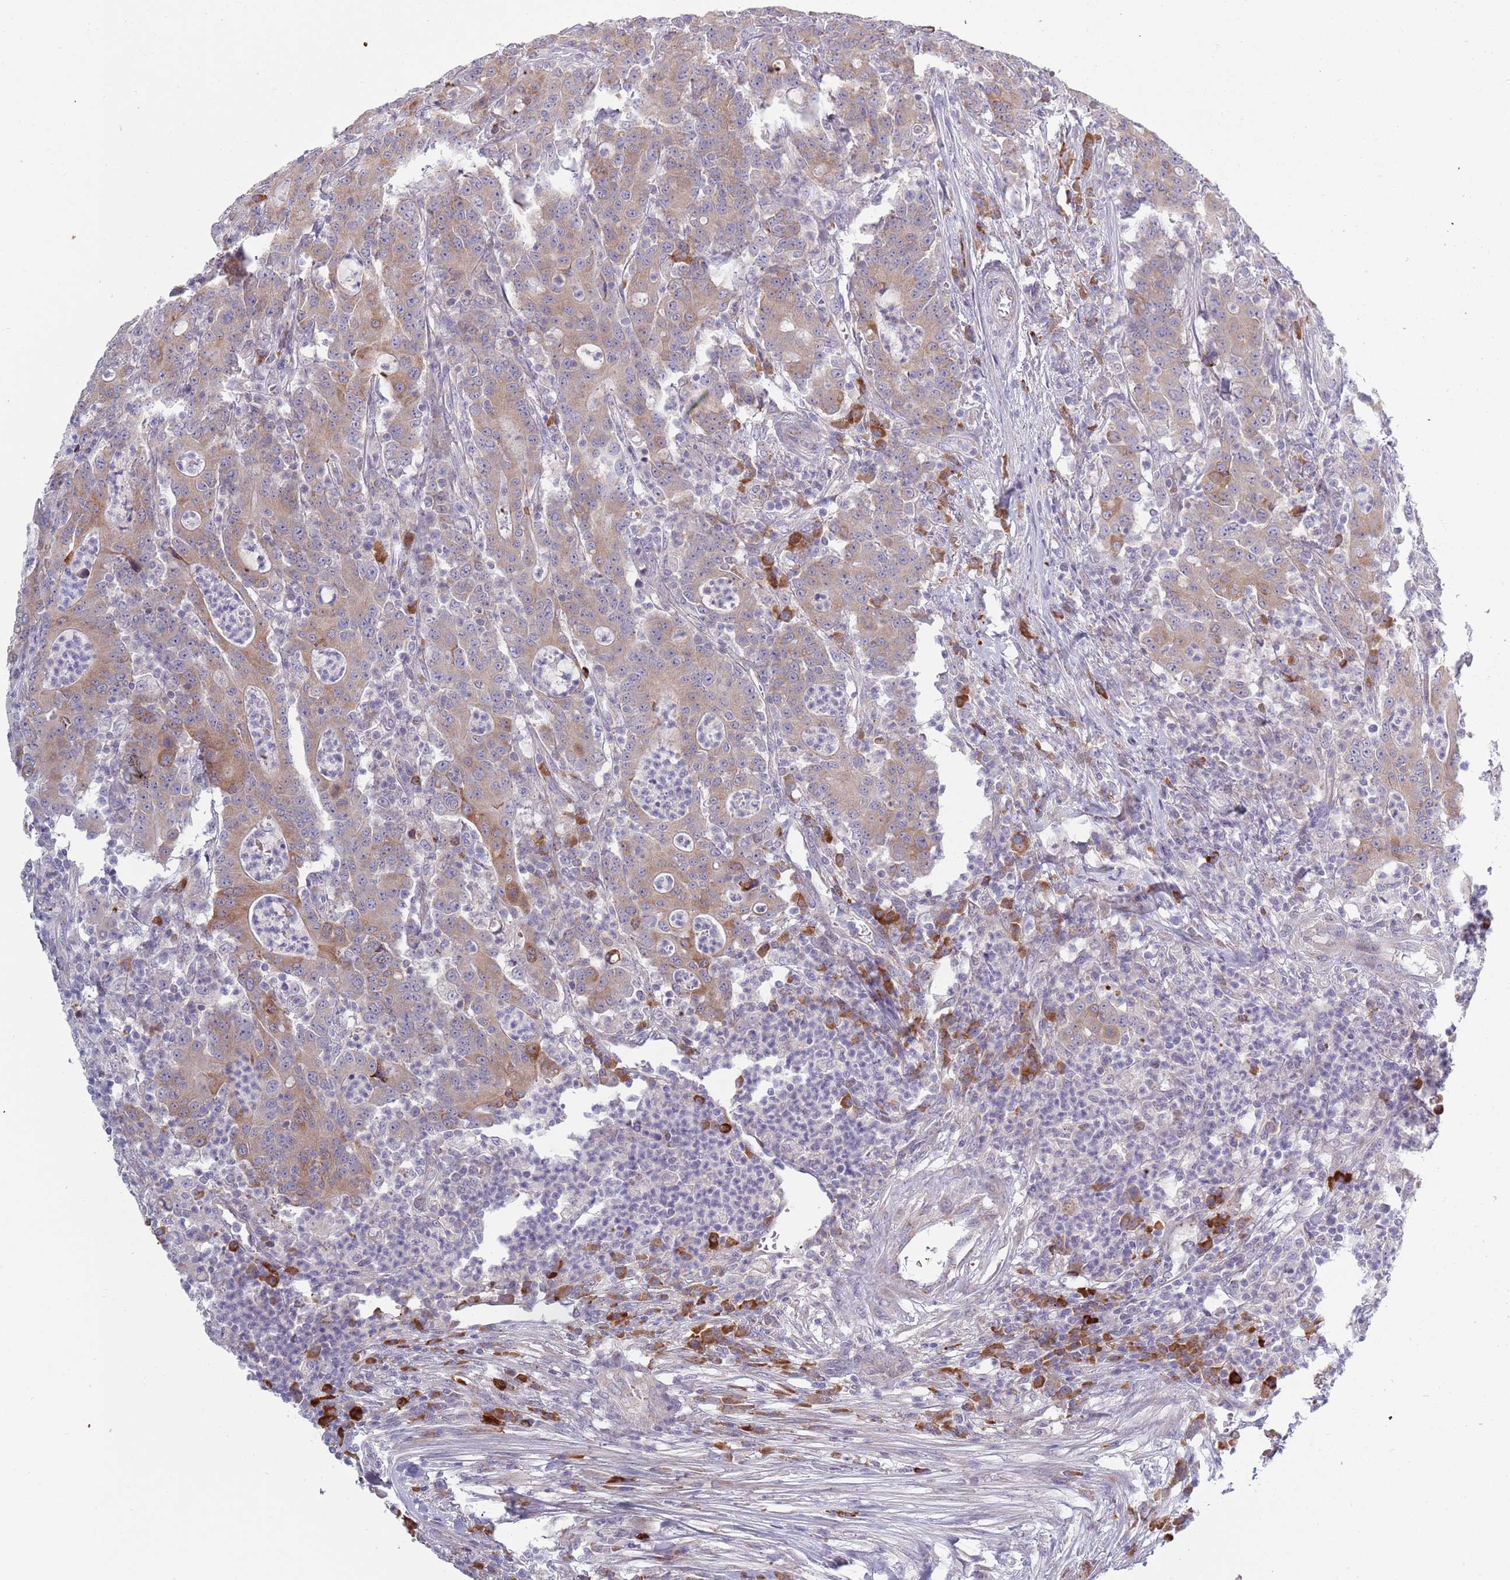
{"staining": {"intensity": "moderate", "quantity": "25%-75%", "location": "cytoplasmic/membranous"}, "tissue": "colorectal cancer", "cell_type": "Tumor cells", "image_type": "cancer", "snomed": [{"axis": "morphology", "description": "Adenocarcinoma, NOS"}, {"axis": "topography", "description": "Colon"}], "caption": "The histopathology image demonstrates staining of colorectal cancer (adenocarcinoma), revealing moderate cytoplasmic/membranous protein expression (brown color) within tumor cells.", "gene": "LTB", "patient": {"sex": "male", "age": 83}}